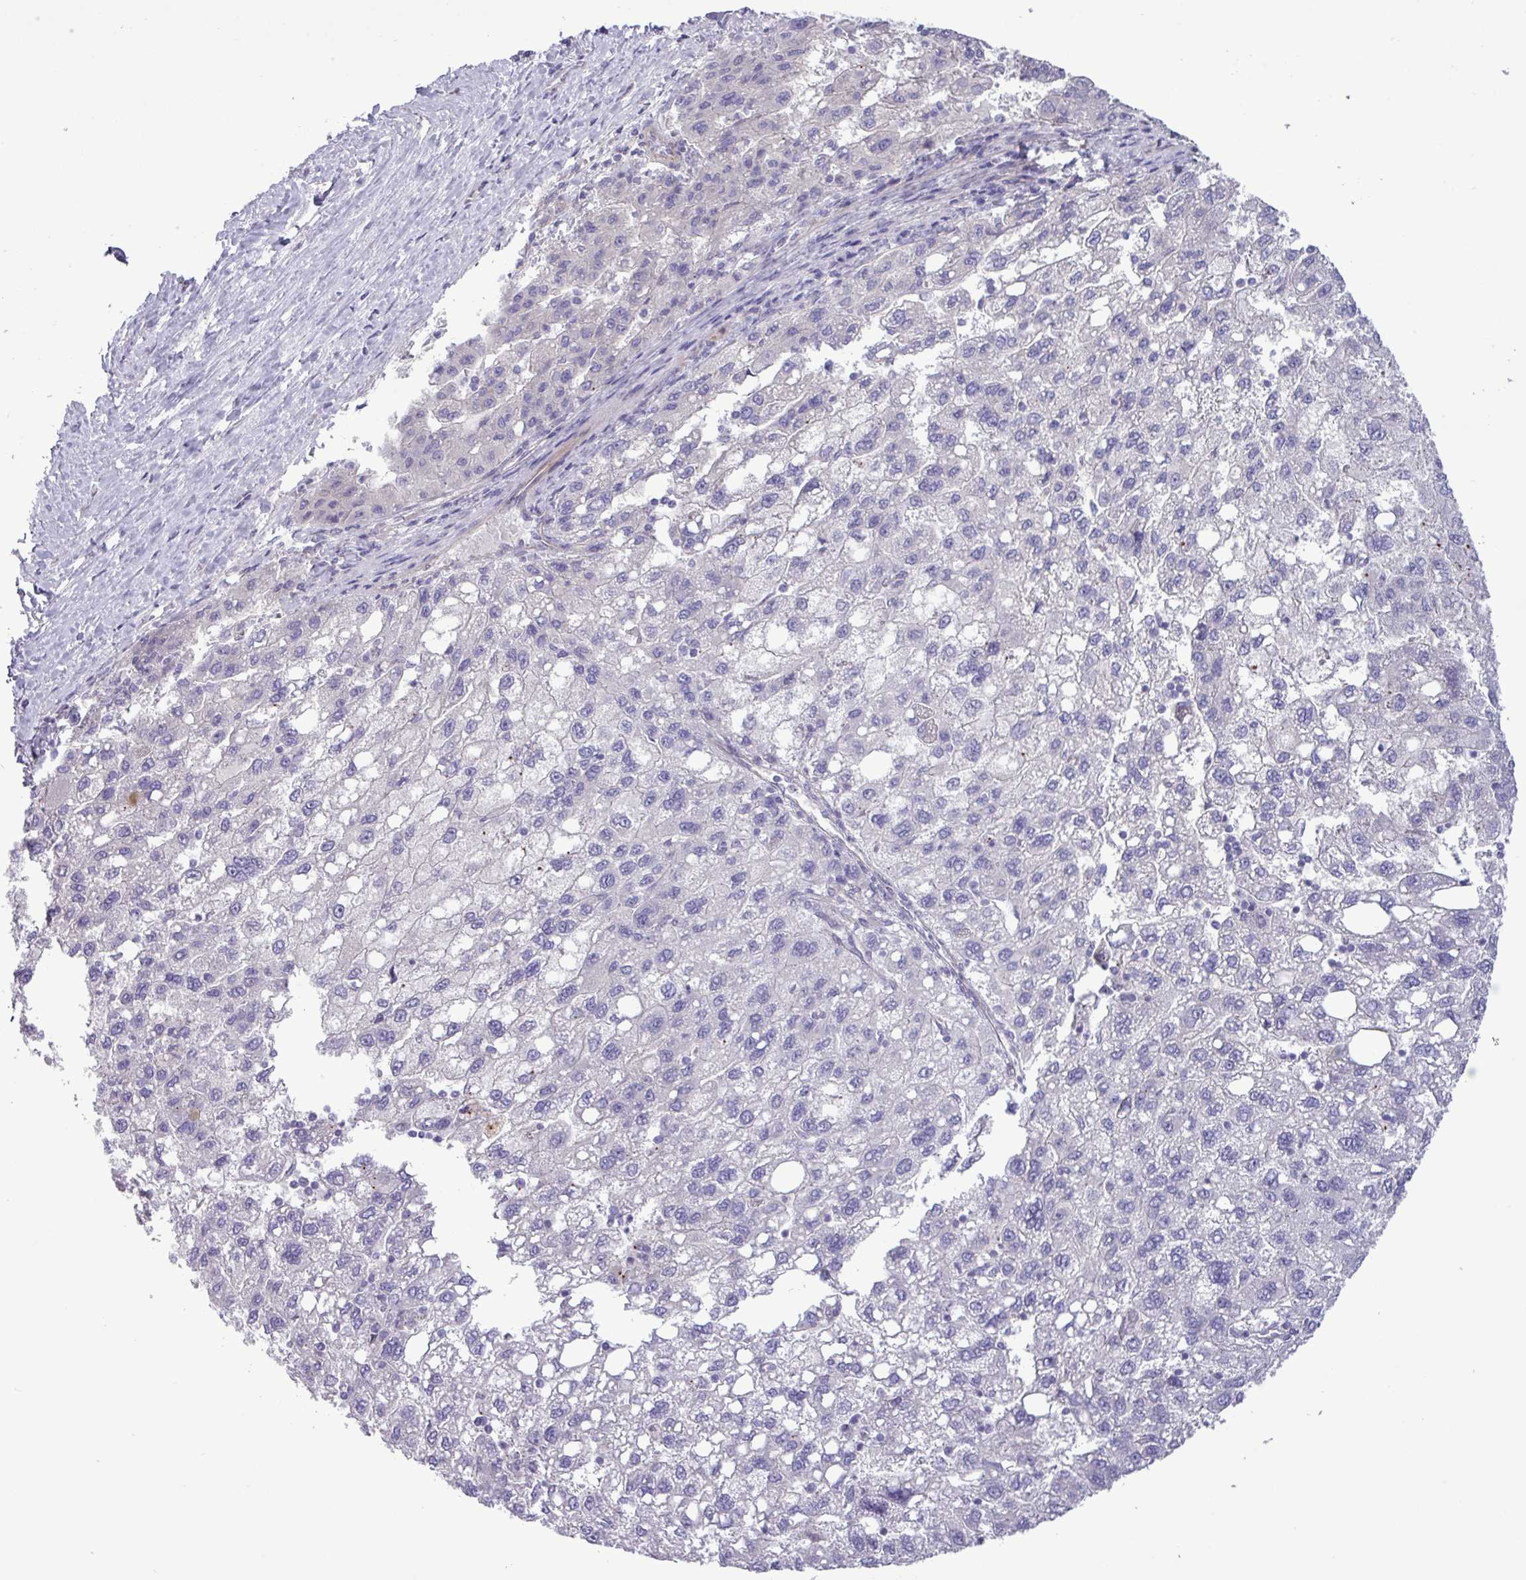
{"staining": {"intensity": "negative", "quantity": "none", "location": "none"}, "tissue": "liver cancer", "cell_type": "Tumor cells", "image_type": "cancer", "snomed": [{"axis": "morphology", "description": "Carcinoma, Hepatocellular, NOS"}, {"axis": "topography", "description": "Liver"}], "caption": "Liver cancer (hepatocellular carcinoma) stained for a protein using IHC exhibits no staining tumor cells.", "gene": "SPINK8", "patient": {"sex": "female", "age": 82}}